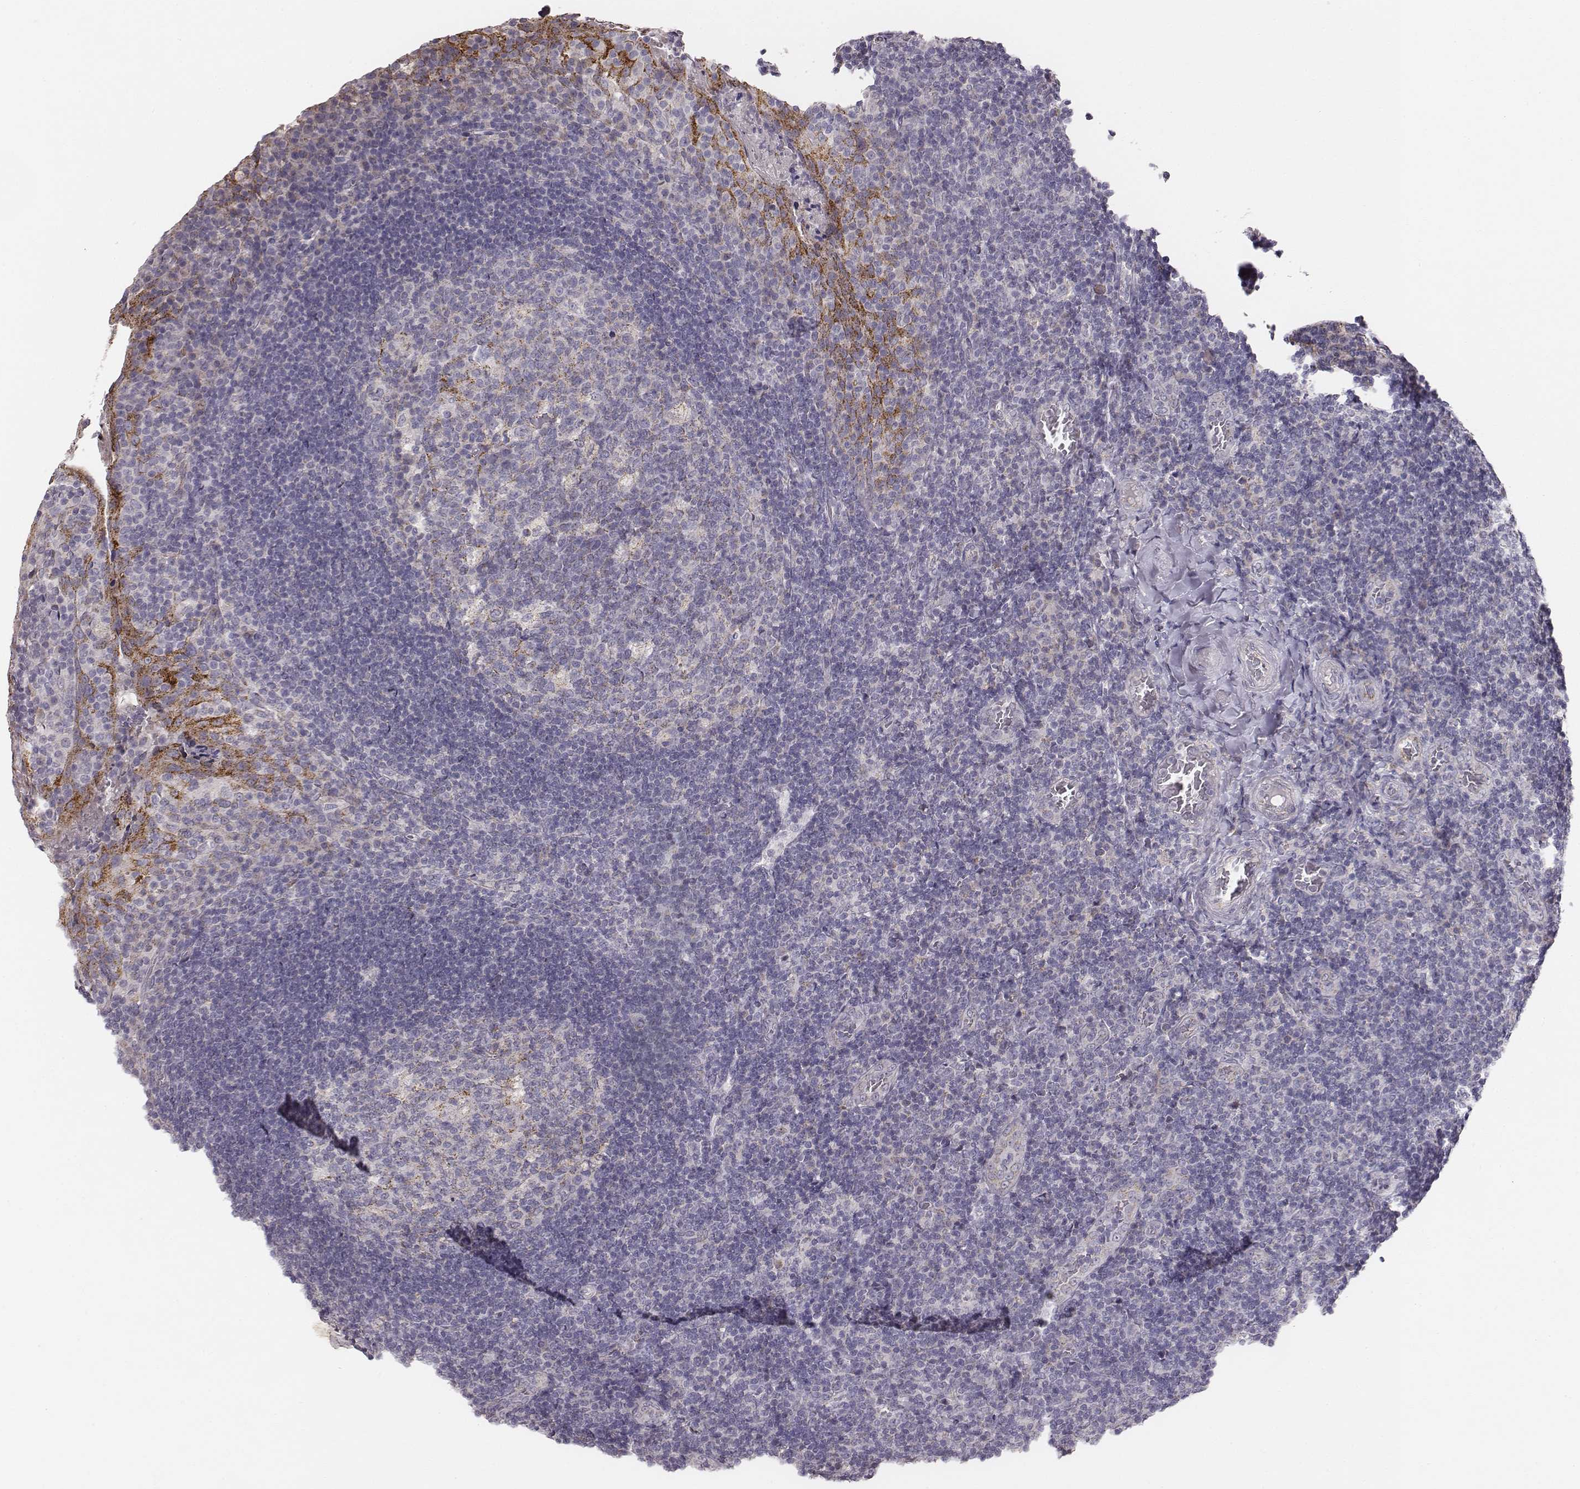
{"staining": {"intensity": "negative", "quantity": "none", "location": "none"}, "tissue": "tonsil", "cell_type": "Germinal center cells", "image_type": "normal", "snomed": [{"axis": "morphology", "description": "Normal tissue, NOS"}, {"axis": "topography", "description": "Tonsil"}], "caption": "This is a micrograph of immunohistochemistry (IHC) staining of normal tonsil, which shows no positivity in germinal center cells. (Immunohistochemistry (ihc), brightfield microscopy, high magnification).", "gene": "ABCD3", "patient": {"sex": "male", "age": 17}}